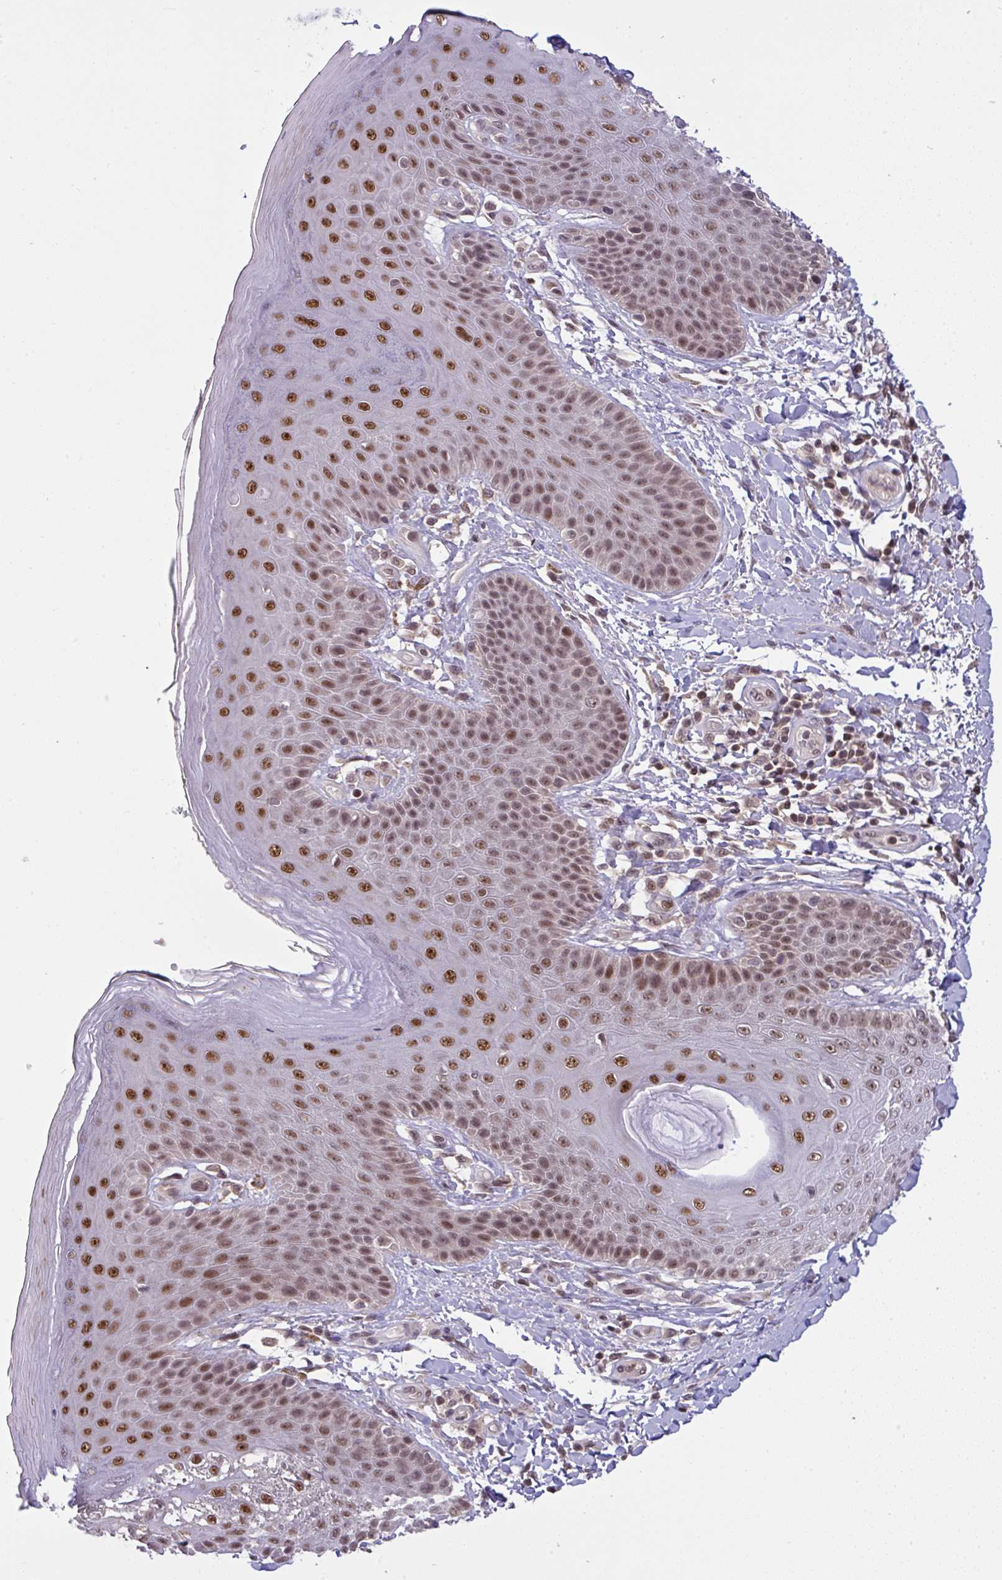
{"staining": {"intensity": "strong", "quantity": ">75%", "location": "nuclear"}, "tissue": "skin", "cell_type": "Epidermal cells", "image_type": "normal", "snomed": [{"axis": "morphology", "description": "Normal tissue, NOS"}, {"axis": "topography", "description": "Peripheral nerve tissue"}], "caption": "Epidermal cells demonstrate high levels of strong nuclear positivity in approximately >75% of cells in unremarkable skin.", "gene": "KLF2", "patient": {"sex": "male", "age": 51}}